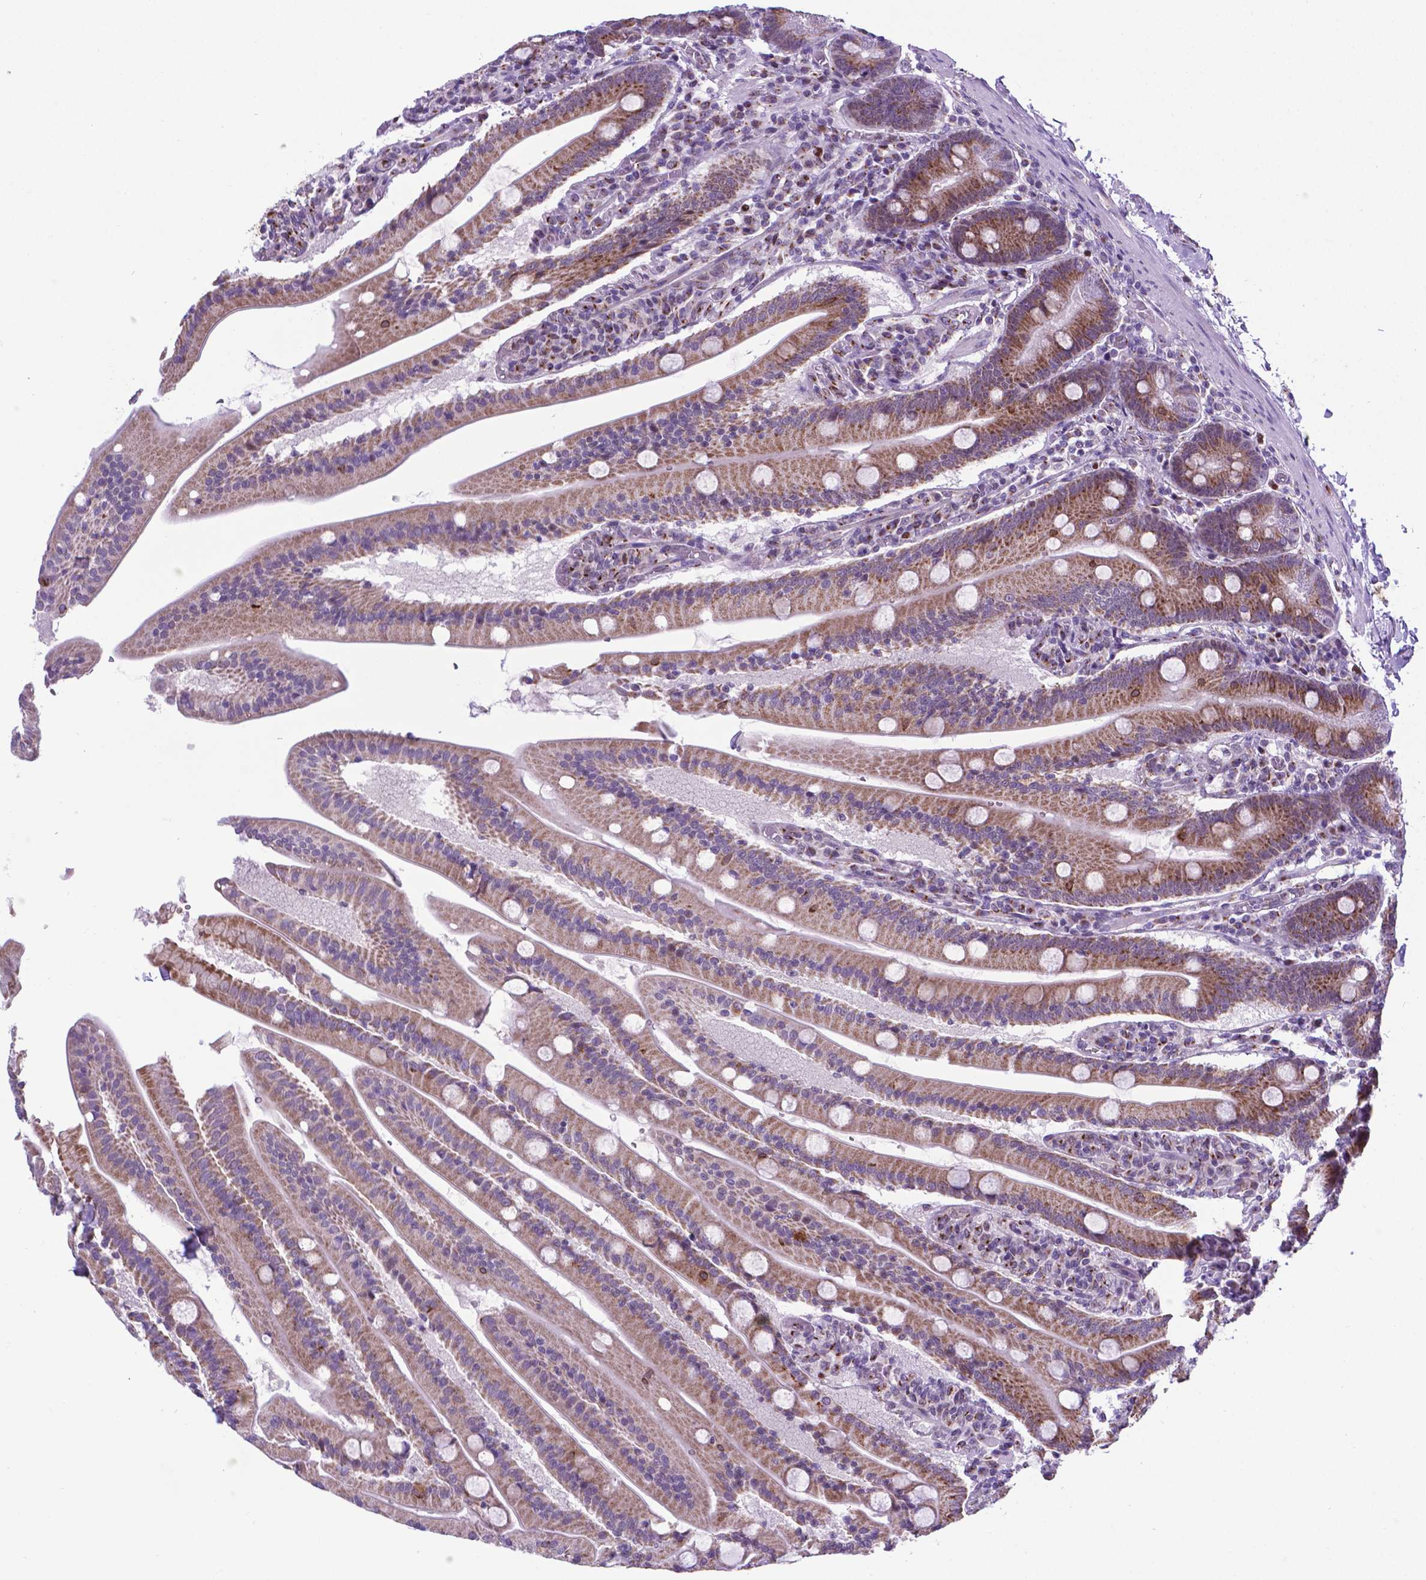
{"staining": {"intensity": "moderate", "quantity": "25%-75%", "location": "cytoplasmic/membranous"}, "tissue": "small intestine", "cell_type": "Glandular cells", "image_type": "normal", "snomed": [{"axis": "morphology", "description": "Normal tissue, NOS"}, {"axis": "topography", "description": "Small intestine"}], "caption": "High-magnification brightfield microscopy of unremarkable small intestine stained with DAB (3,3'-diaminobenzidine) (brown) and counterstained with hematoxylin (blue). glandular cells exhibit moderate cytoplasmic/membranous positivity is appreciated in approximately25%-75% of cells. (brown staining indicates protein expression, while blue staining denotes nuclei).", "gene": "MRPL10", "patient": {"sex": "male", "age": 37}}